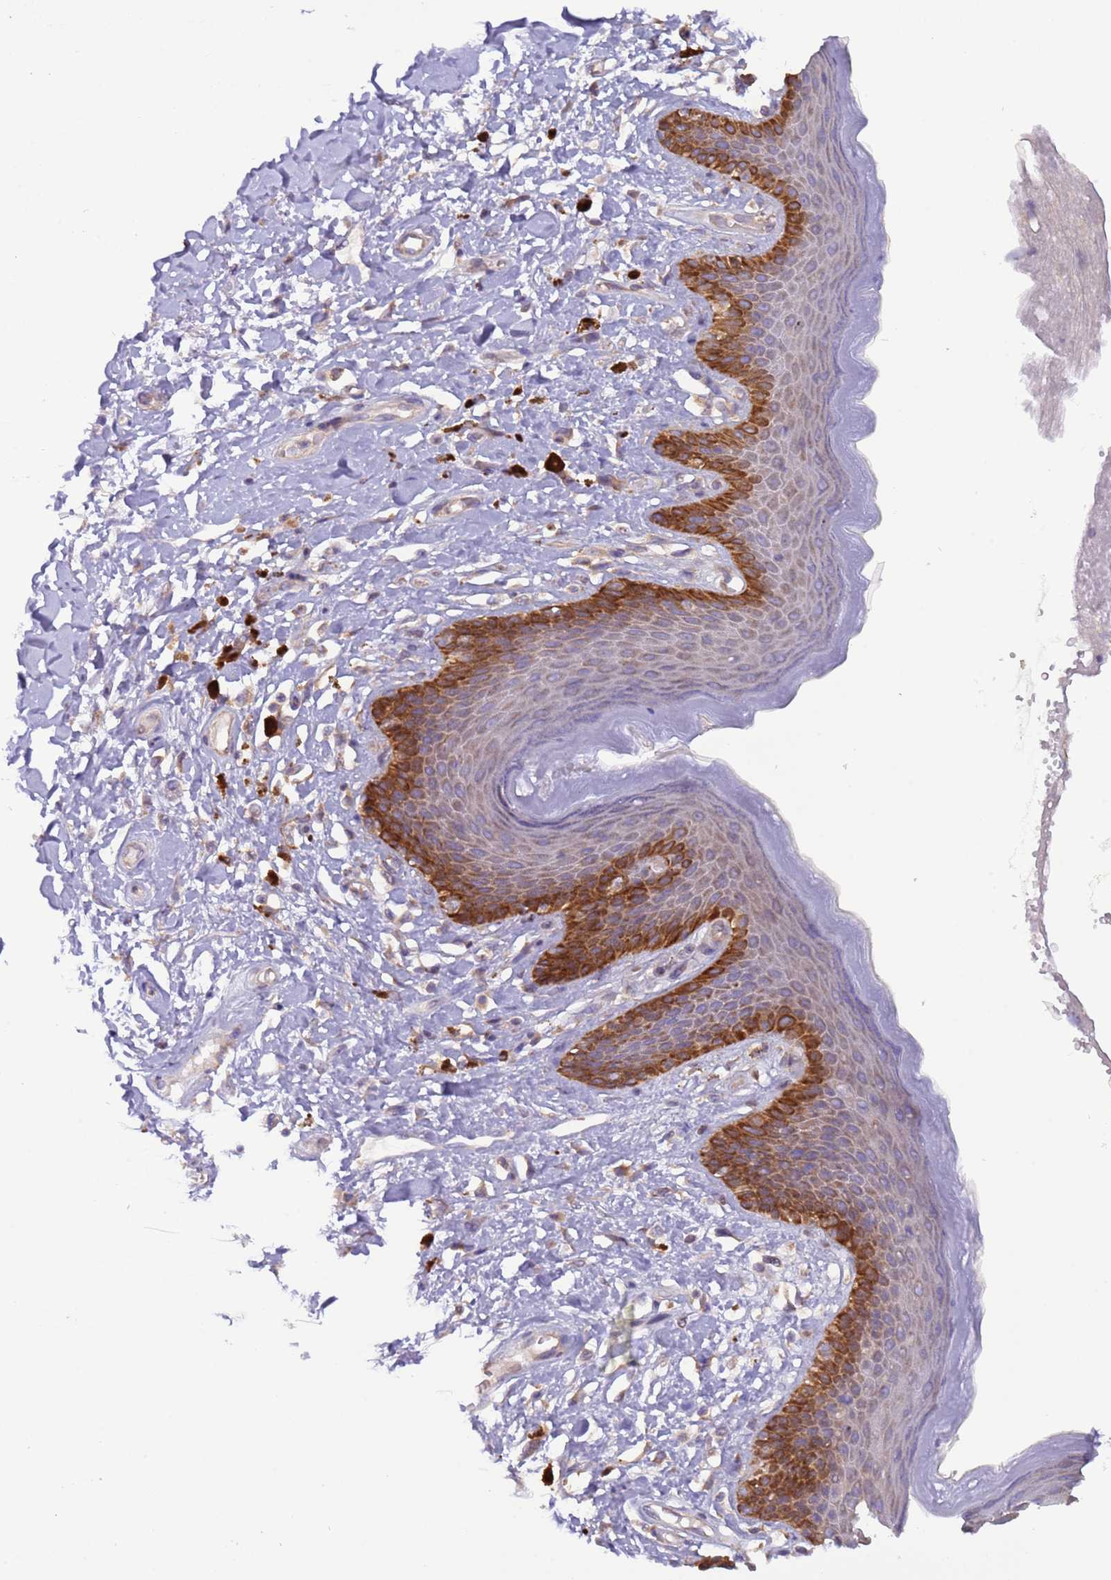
{"staining": {"intensity": "strong", "quantity": "<25%", "location": "cytoplasmic/membranous"}, "tissue": "skin", "cell_type": "Epidermal cells", "image_type": "normal", "snomed": [{"axis": "morphology", "description": "Normal tissue, NOS"}, {"axis": "topography", "description": "Anal"}], "caption": "Immunohistochemical staining of normal skin exhibits strong cytoplasmic/membranous protein expression in about <25% of epidermal cells.", "gene": "UQCRQ", "patient": {"sex": "female", "age": 78}}